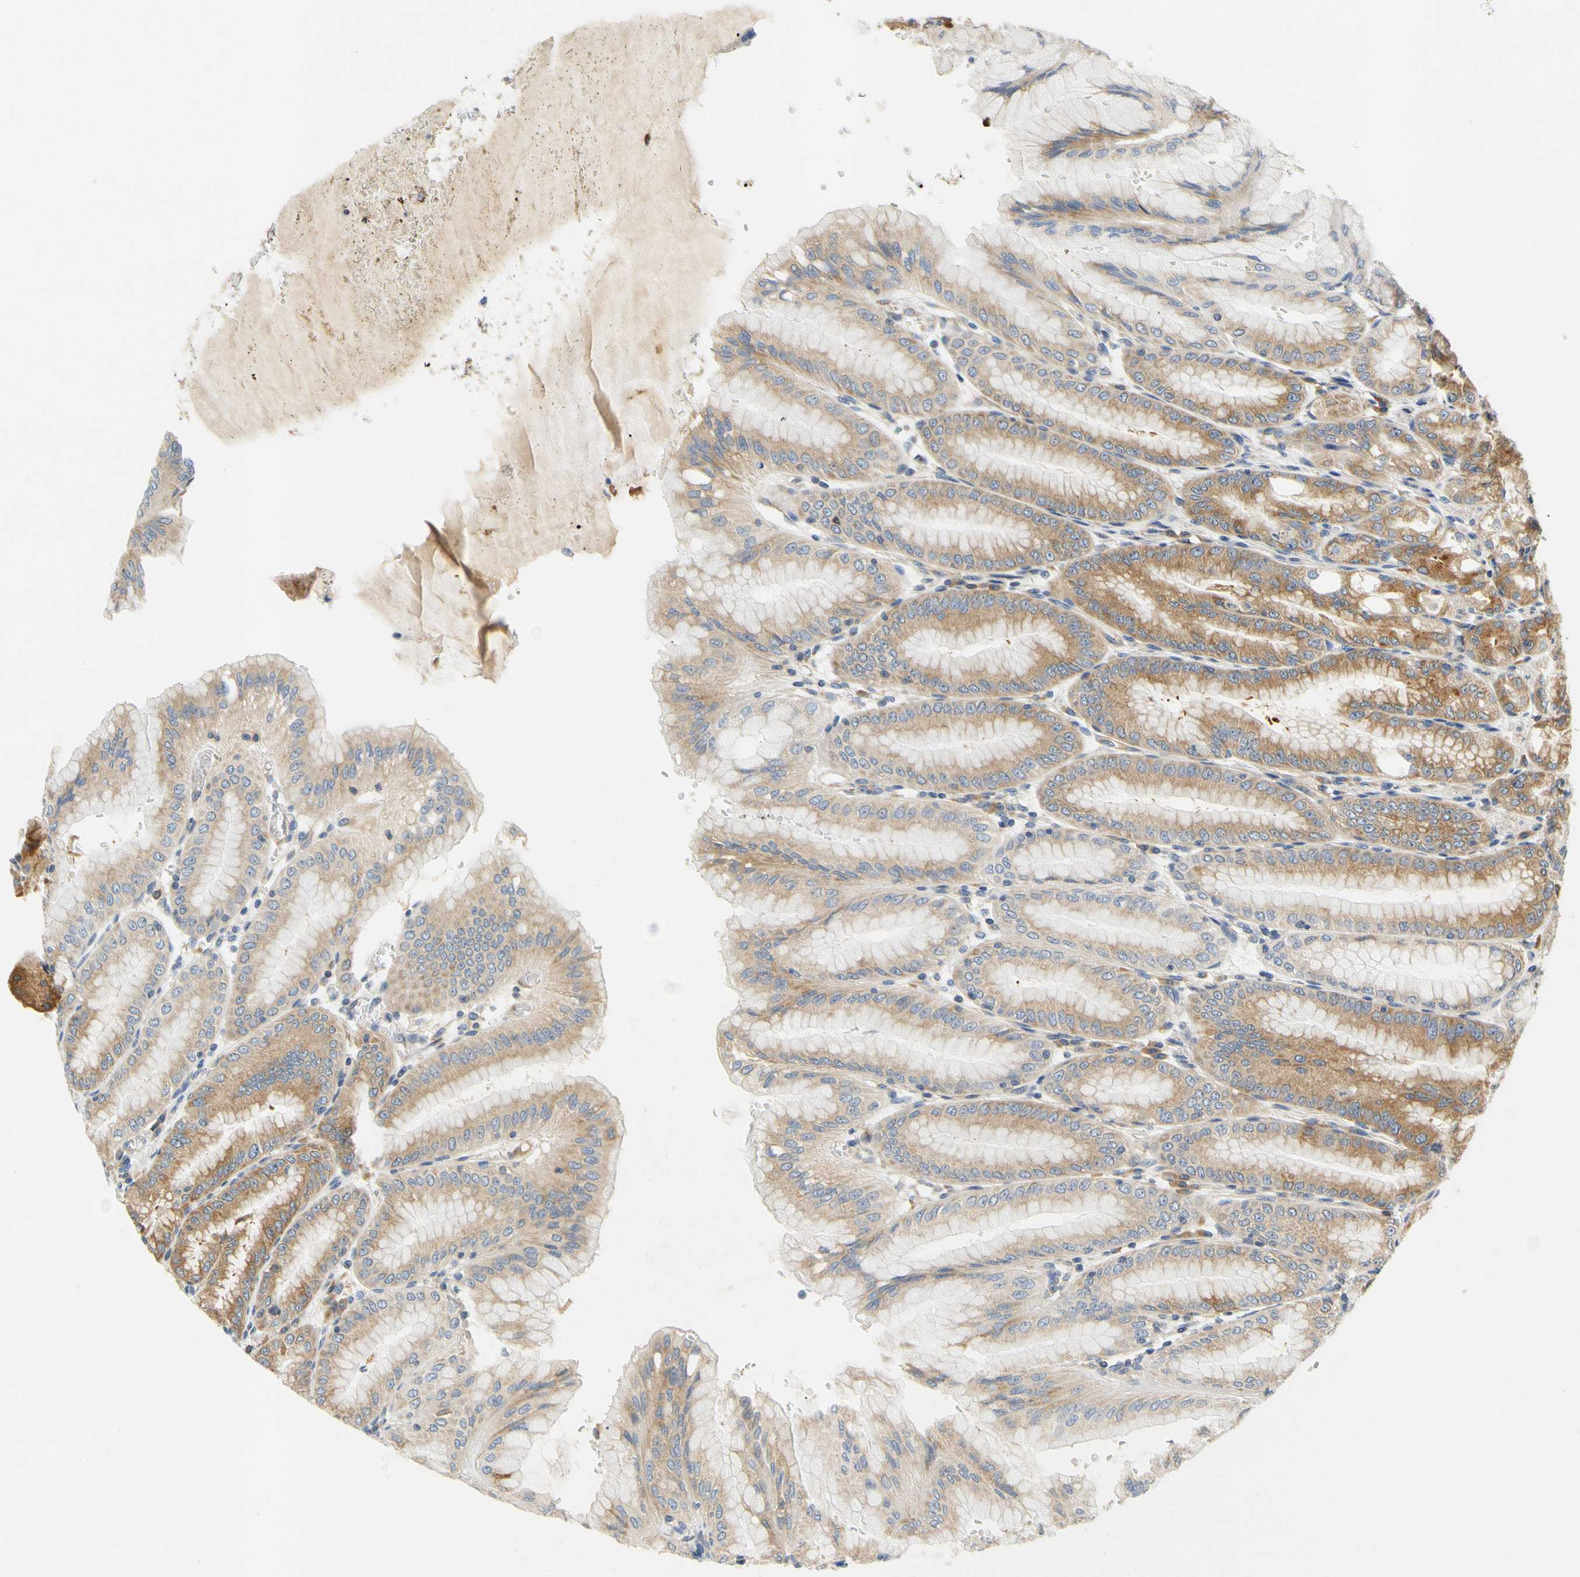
{"staining": {"intensity": "strong", "quantity": ">75%", "location": "cytoplasmic/membranous"}, "tissue": "stomach", "cell_type": "Glandular cells", "image_type": "normal", "snomed": [{"axis": "morphology", "description": "Normal tissue, NOS"}, {"axis": "topography", "description": "Stomach, lower"}], "caption": "Protein expression analysis of benign stomach reveals strong cytoplasmic/membranous expression in approximately >75% of glandular cells. (Stains: DAB in brown, nuclei in blue, Microscopy: brightfield microscopy at high magnification).", "gene": "LRRC47", "patient": {"sex": "male", "age": 71}}